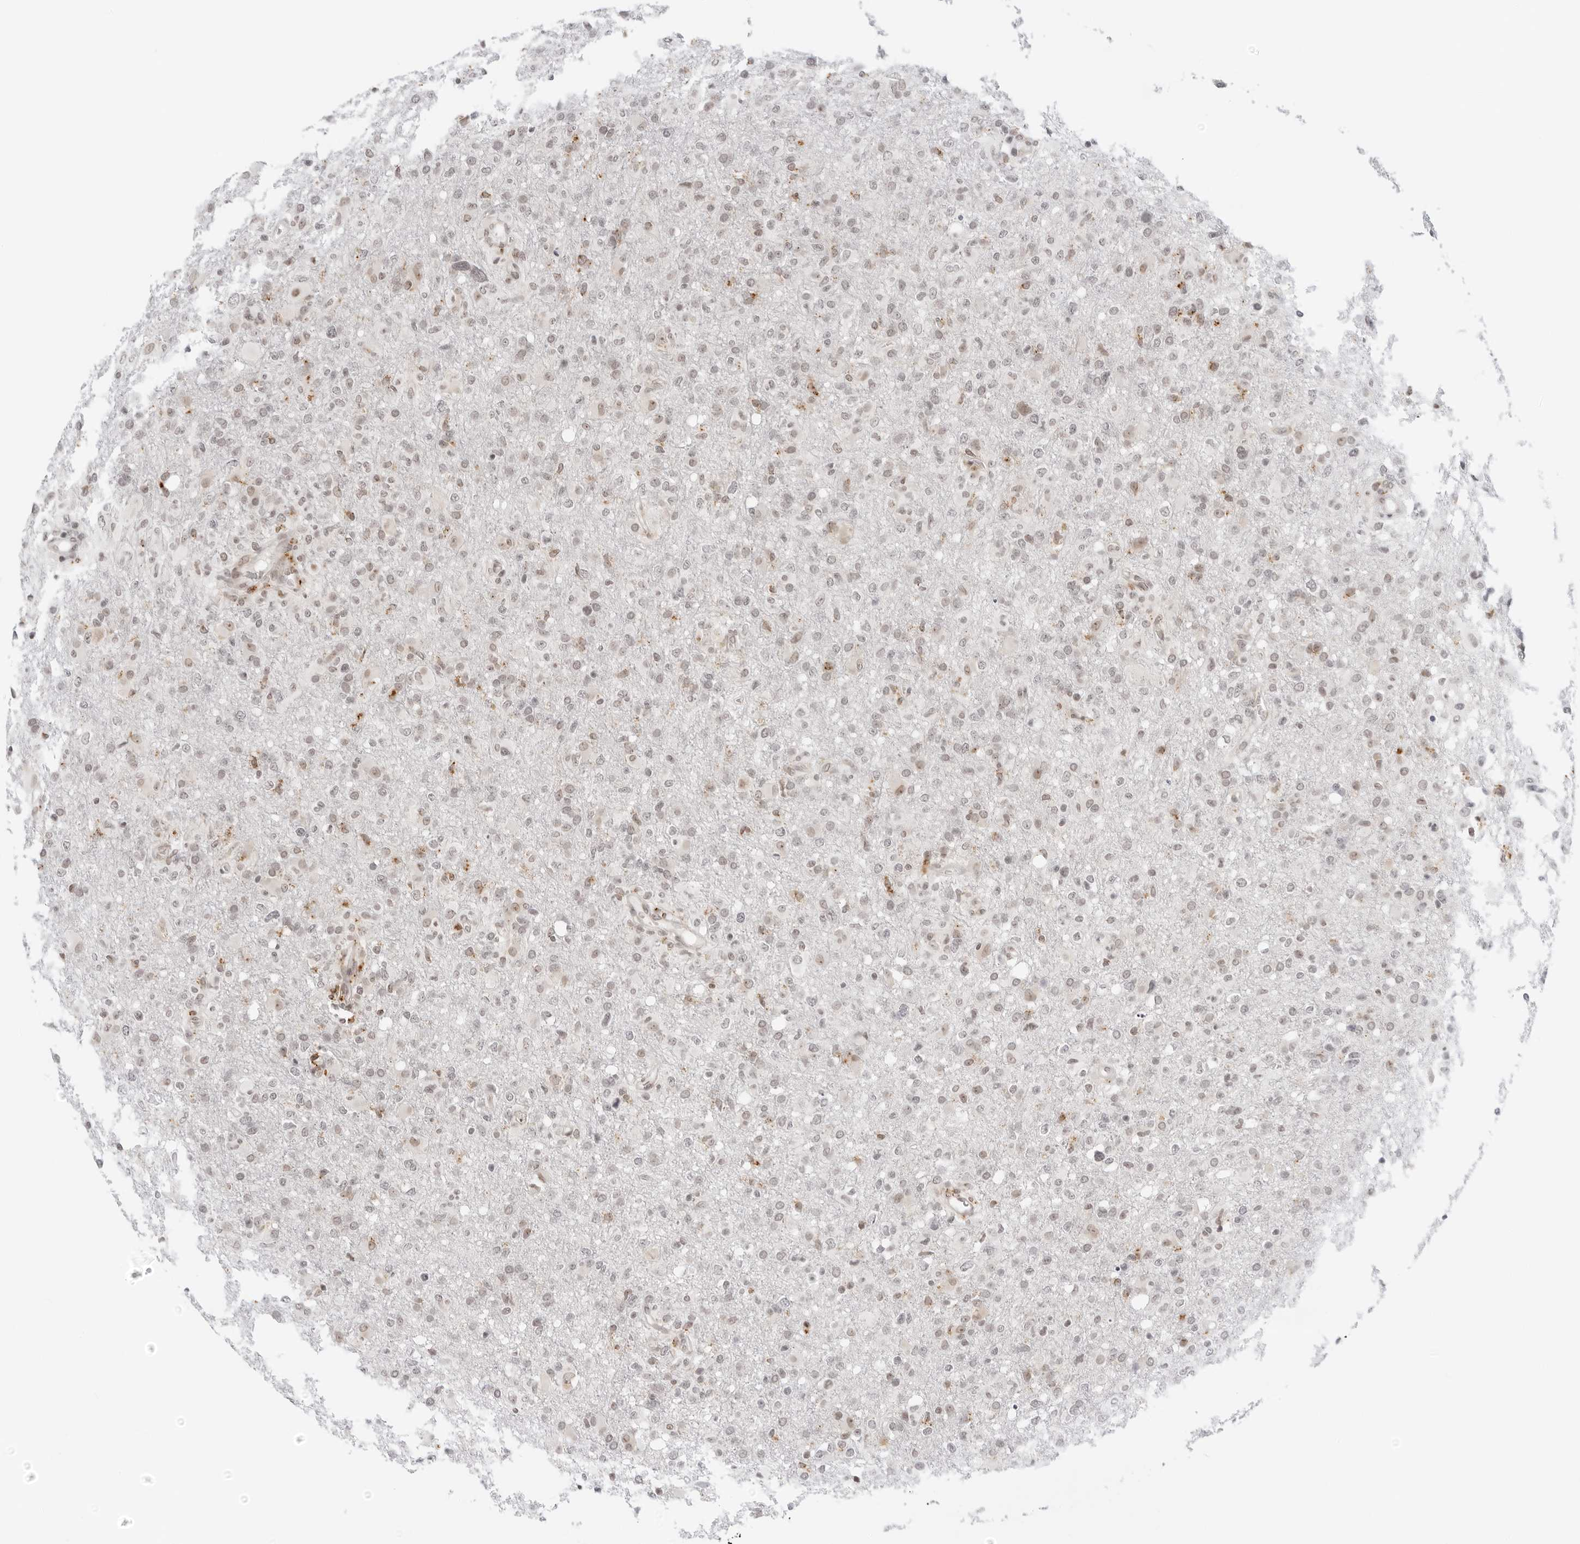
{"staining": {"intensity": "weak", "quantity": "25%-75%", "location": "nuclear"}, "tissue": "glioma", "cell_type": "Tumor cells", "image_type": "cancer", "snomed": [{"axis": "morphology", "description": "Glioma, malignant, High grade"}, {"axis": "topography", "description": "Brain"}], "caption": "Protein staining exhibits weak nuclear expression in approximately 25%-75% of tumor cells in high-grade glioma (malignant).", "gene": "TOX4", "patient": {"sex": "female", "age": 57}}